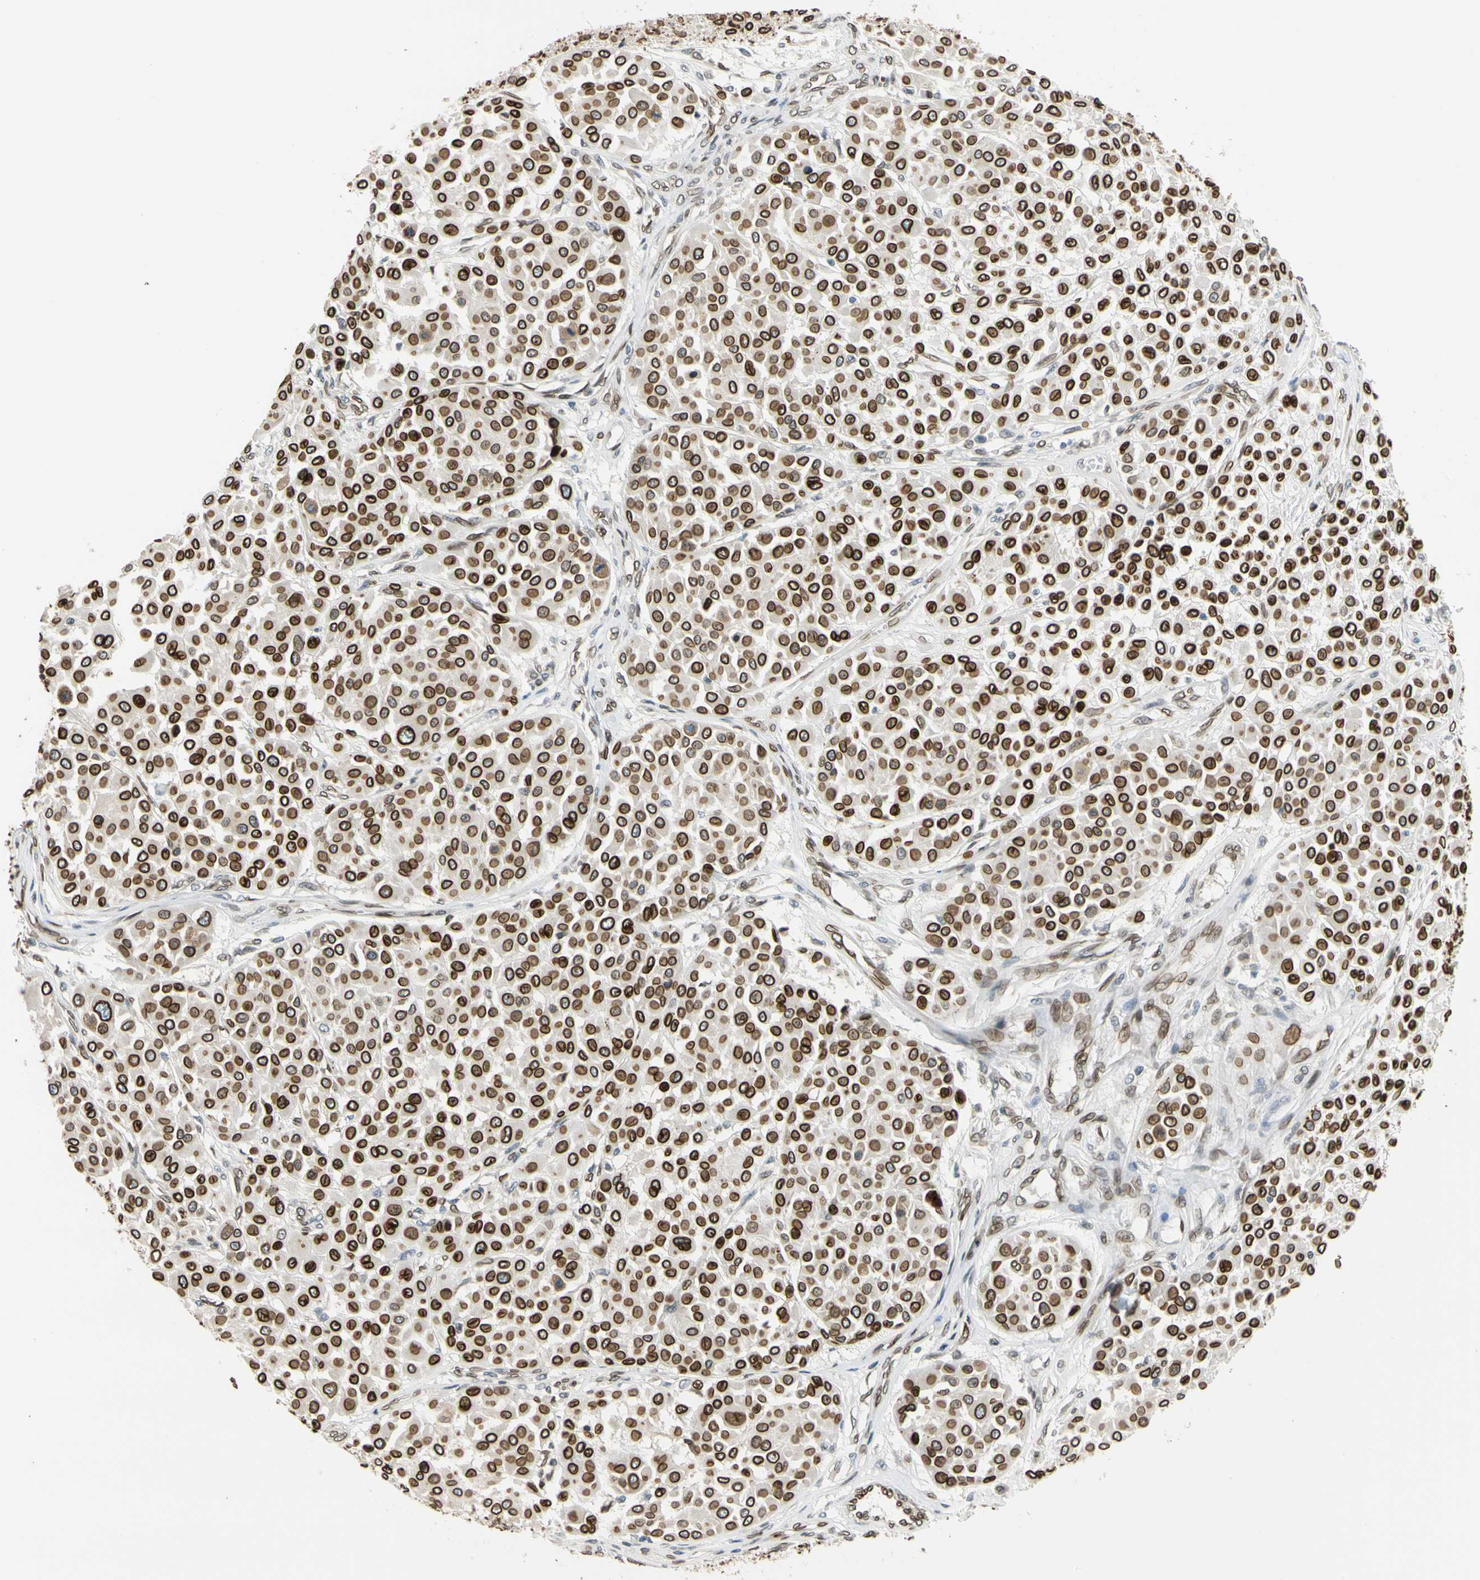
{"staining": {"intensity": "strong", "quantity": ">75%", "location": "cytoplasmic/membranous,nuclear"}, "tissue": "melanoma", "cell_type": "Tumor cells", "image_type": "cancer", "snomed": [{"axis": "morphology", "description": "Malignant melanoma, Metastatic site"}, {"axis": "topography", "description": "Soft tissue"}], "caption": "Human melanoma stained with a protein marker reveals strong staining in tumor cells.", "gene": "SUN1", "patient": {"sex": "male", "age": 41}}